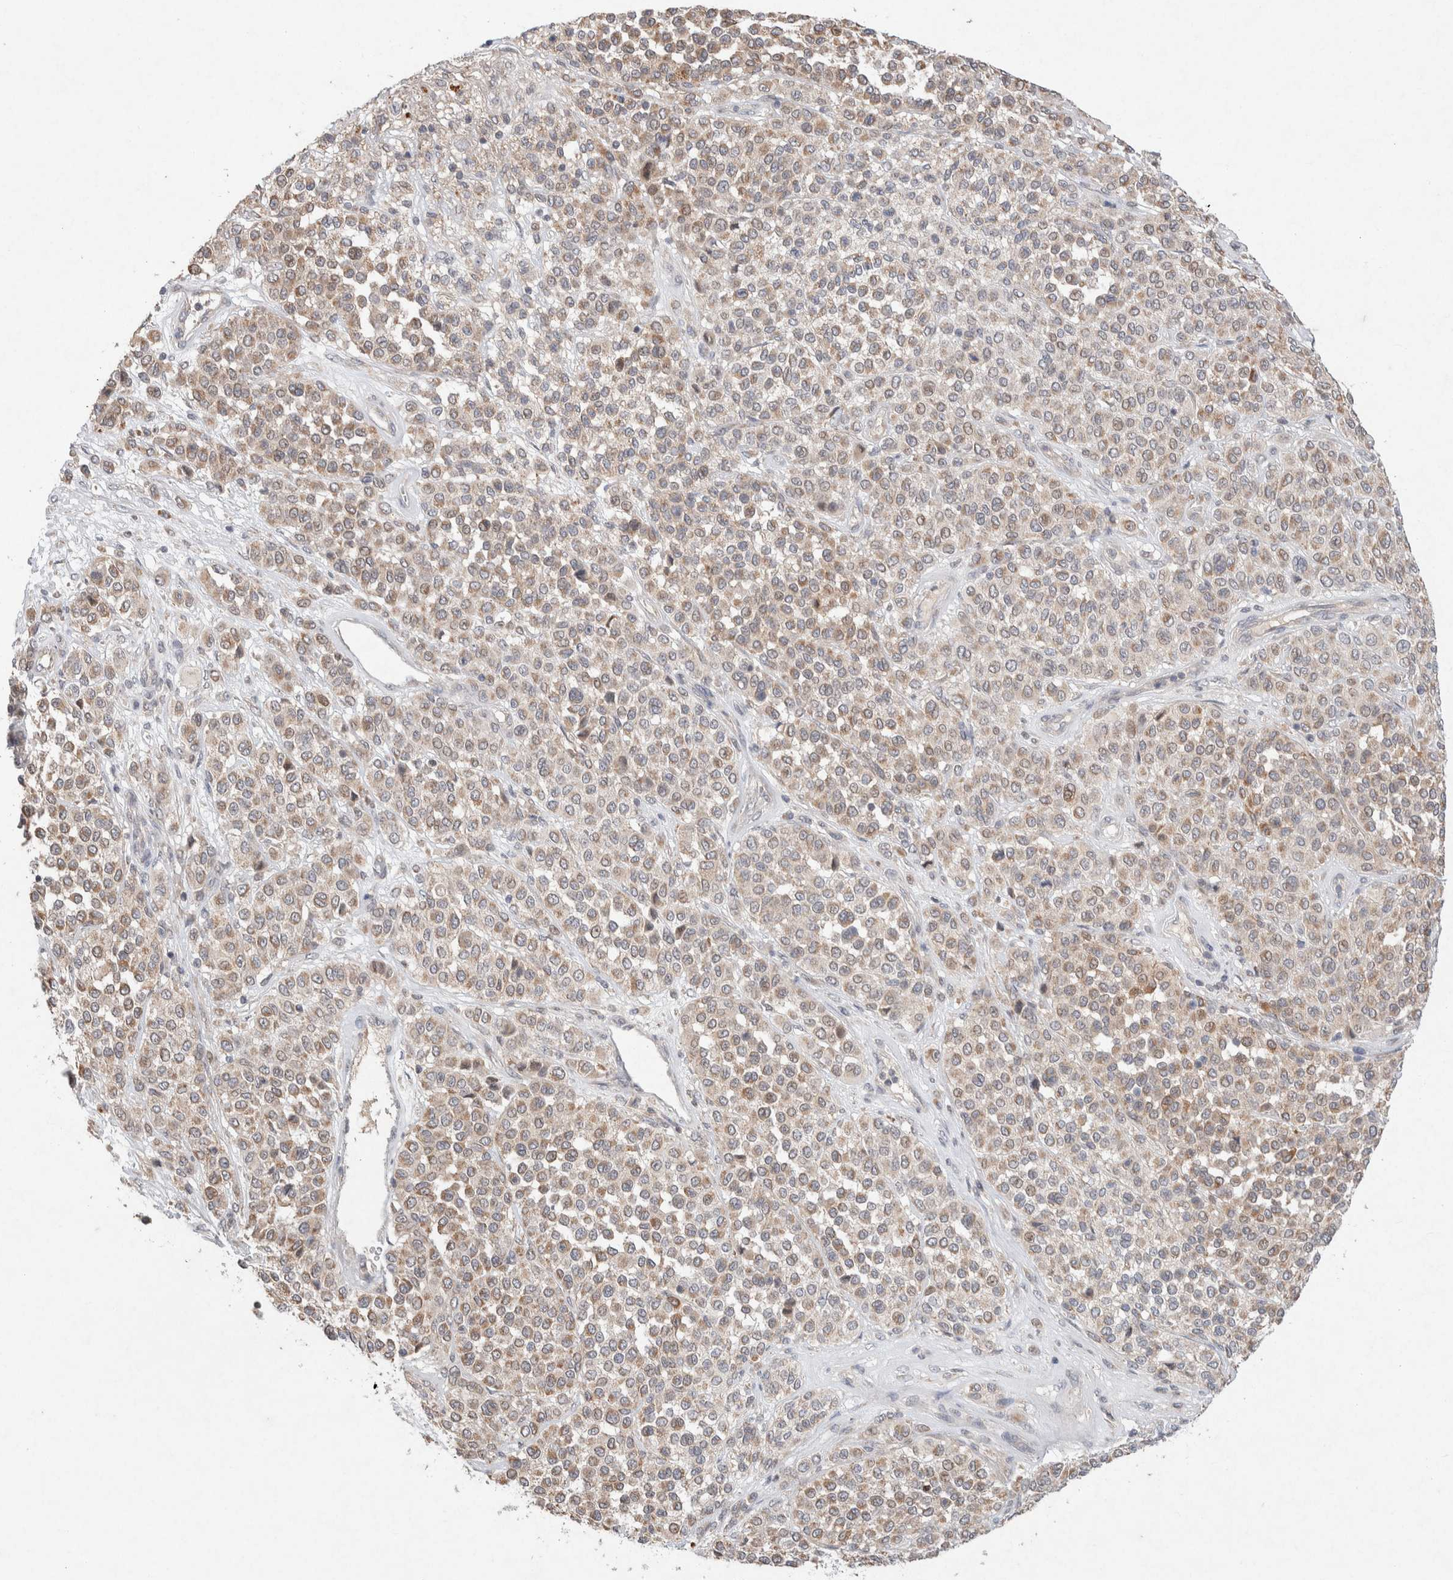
{"staining": {"intensity": "weak", "quantity": ">75%", "location": "cytoplasmic/membranous"}, "tissue": "melanoma", "cell_type": "Tumor cells", "image_type": "cancer", "snomed": [{"axis": "morphology", "description": "Malignant melanoma, Metastatic site"}, {"axis": "topography", "description": "Pancreas"}], "caption": "Immunohistochemistry (DAB) staining of human malignant melanoma (metastatic site) demonstrates weak cytoplasmic/membranous protein positivity in approximately >75% of tumor cells.", "gene": "CMTM4", "patient": {"sex": "female", "age": 30}}